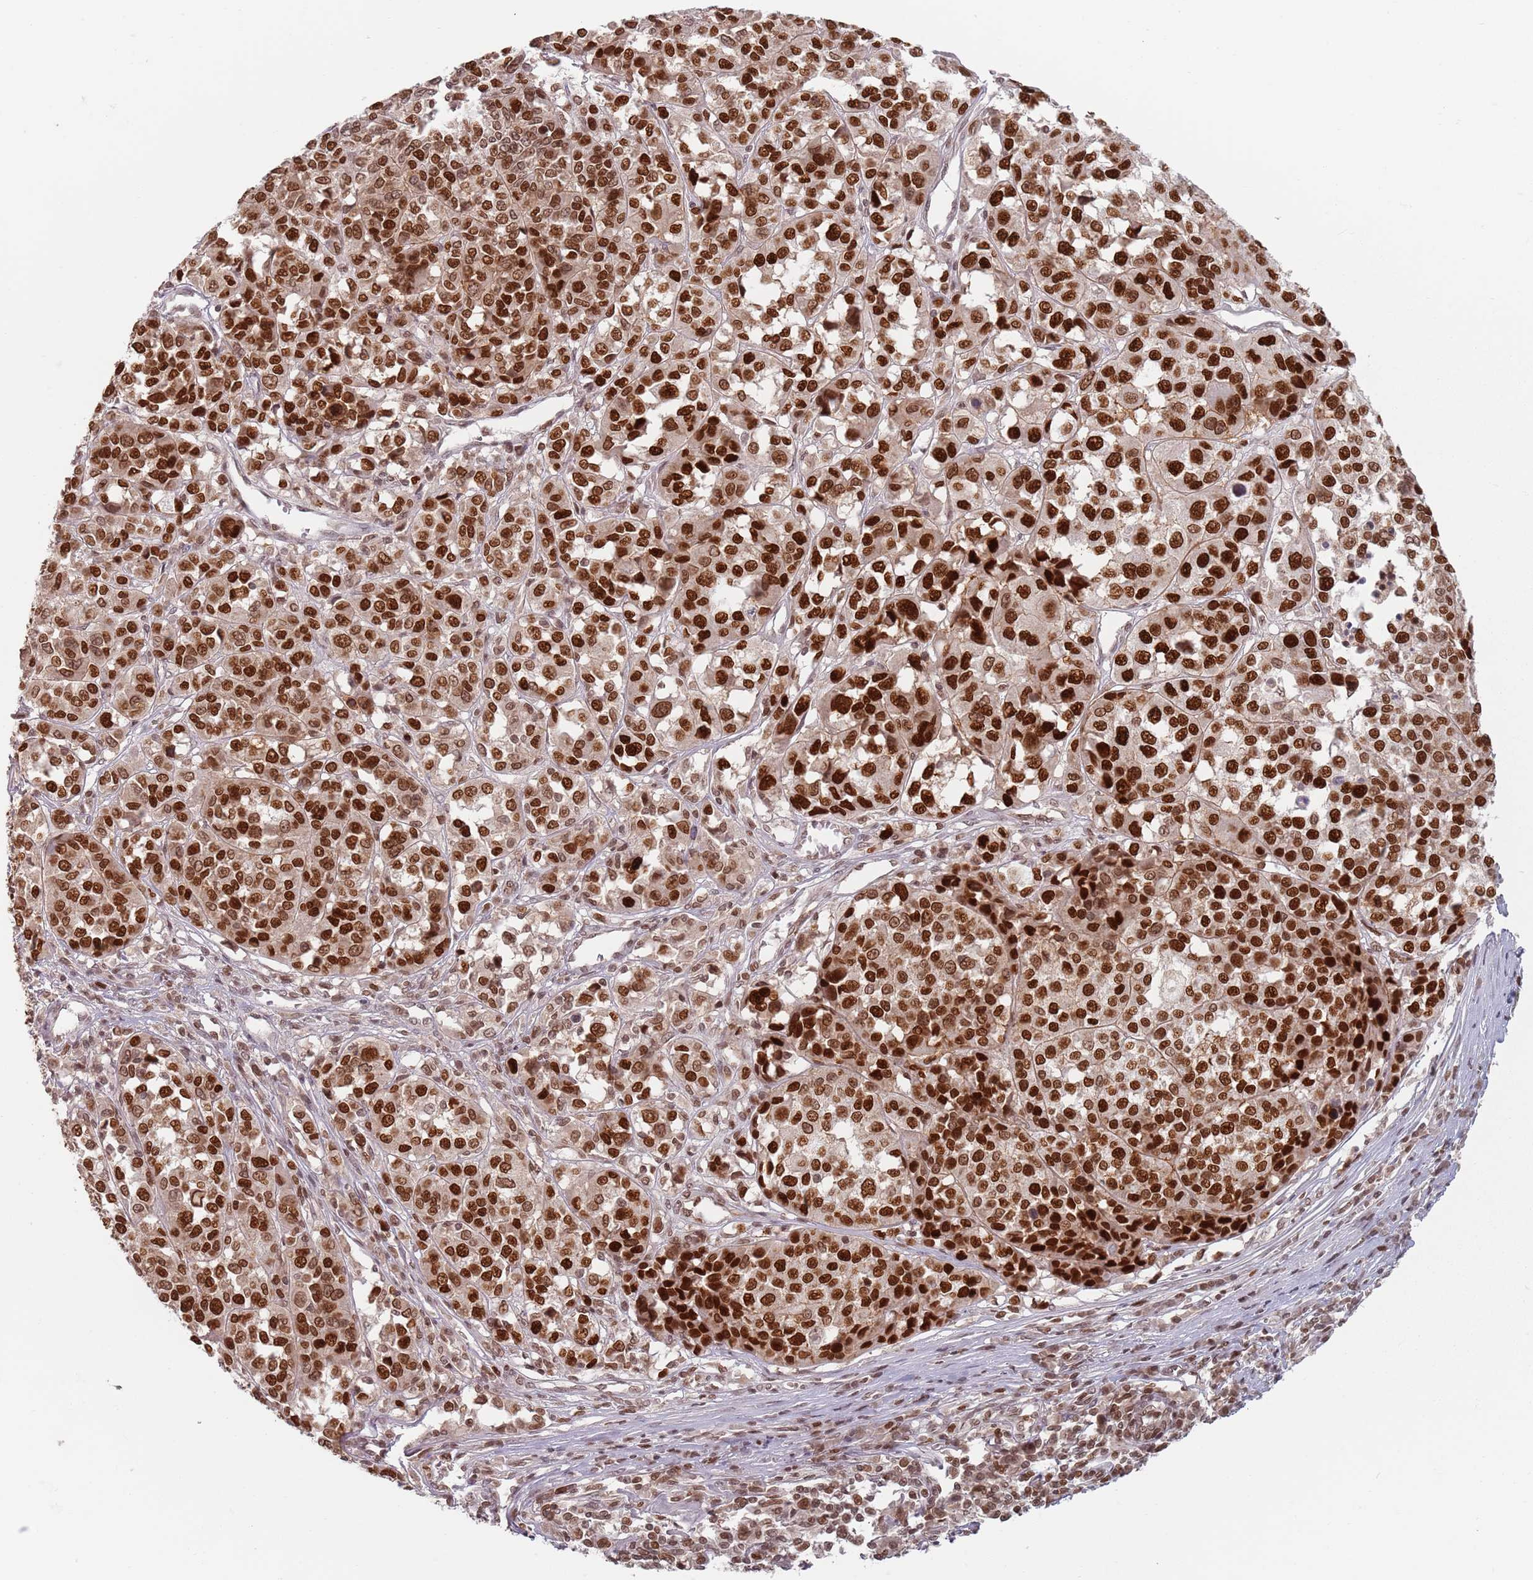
{"staining": {"intensity": "strong", "quantity": ">75%", "location": "cytoplasmic/membranous,nuclear"}, "tissue": "melanoma", "cell_type": "Tumor cells", "image_type": "cancer", "snomed": [{"axis": "morphology", "description": "Malignant melanoma, Metastatic site"}, {"axis": "topography", "description": "Lymph node"}], "caption": "Protein staining by immunohistochemistry (IHC) exhibits strong cytoplasmic/membranous and nuclear positivity in approximately >75% of tumor cells in melanoma. (IHC, brightfield microscopy, high magnification).", "gene": "NUP50", "patient": {"sex": "male", "age": 44}}